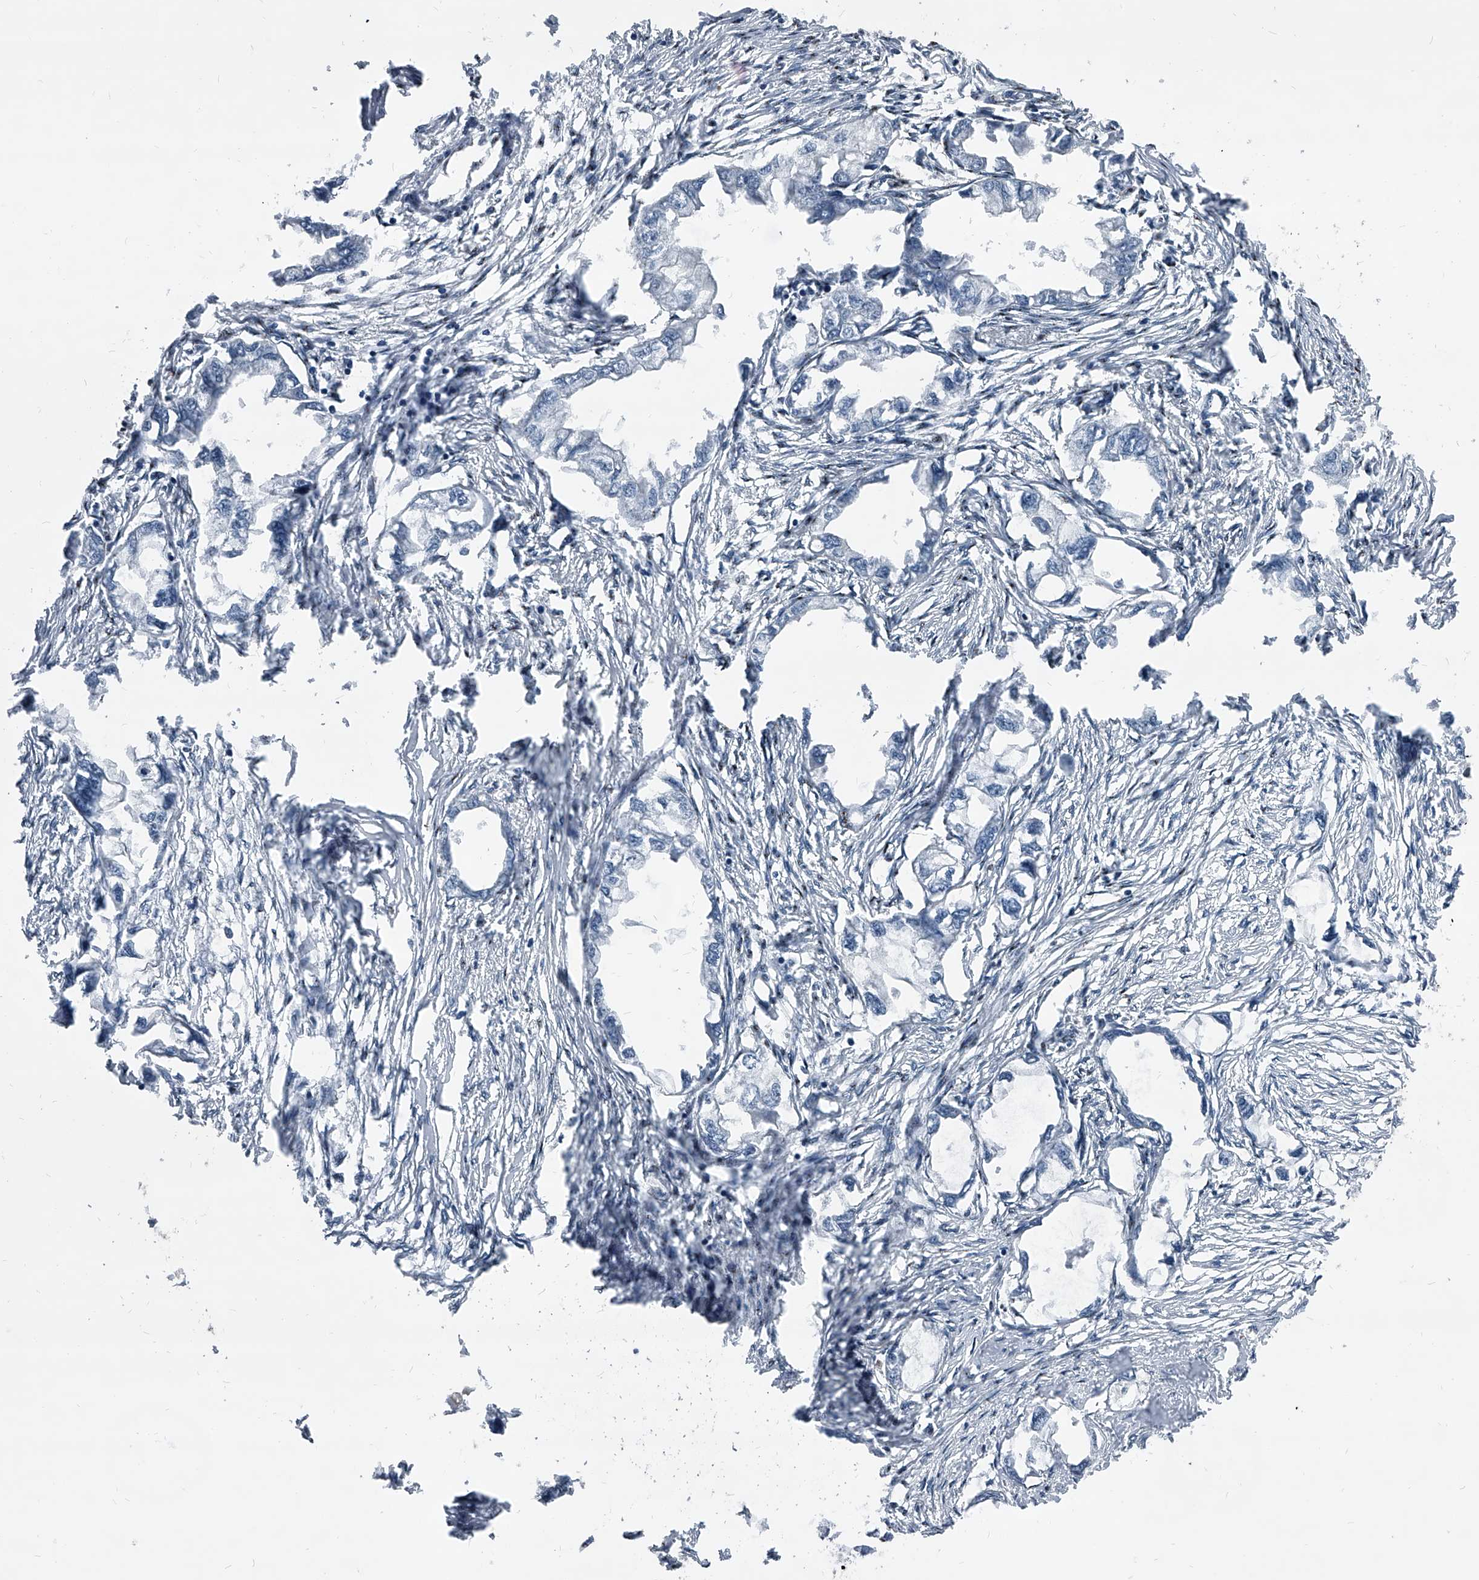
{"staining": {"intensity": "negative", "quantity": "none", "location": "none"}, "tissue": "endometrial cancer", "cell_type": "Tumor cells", "image_type": "cancer", "snomed": [{"axis": "morphology", "description": "Adenocarcinoma, NOS"}, {"axis": "morphology", "description": "Adenocarcinoma, metastatic, NOS"}, {"axis": "topography", "description": "Adipose tissue"}, {"axis": "topography", "description": "Endometrium"}], "caption": "Tumor cells are negative for brown protein staining in adenocarcinoma (endometrial).", "gene": "MEN1", "patient": {"sex": "female", "age": 67}}